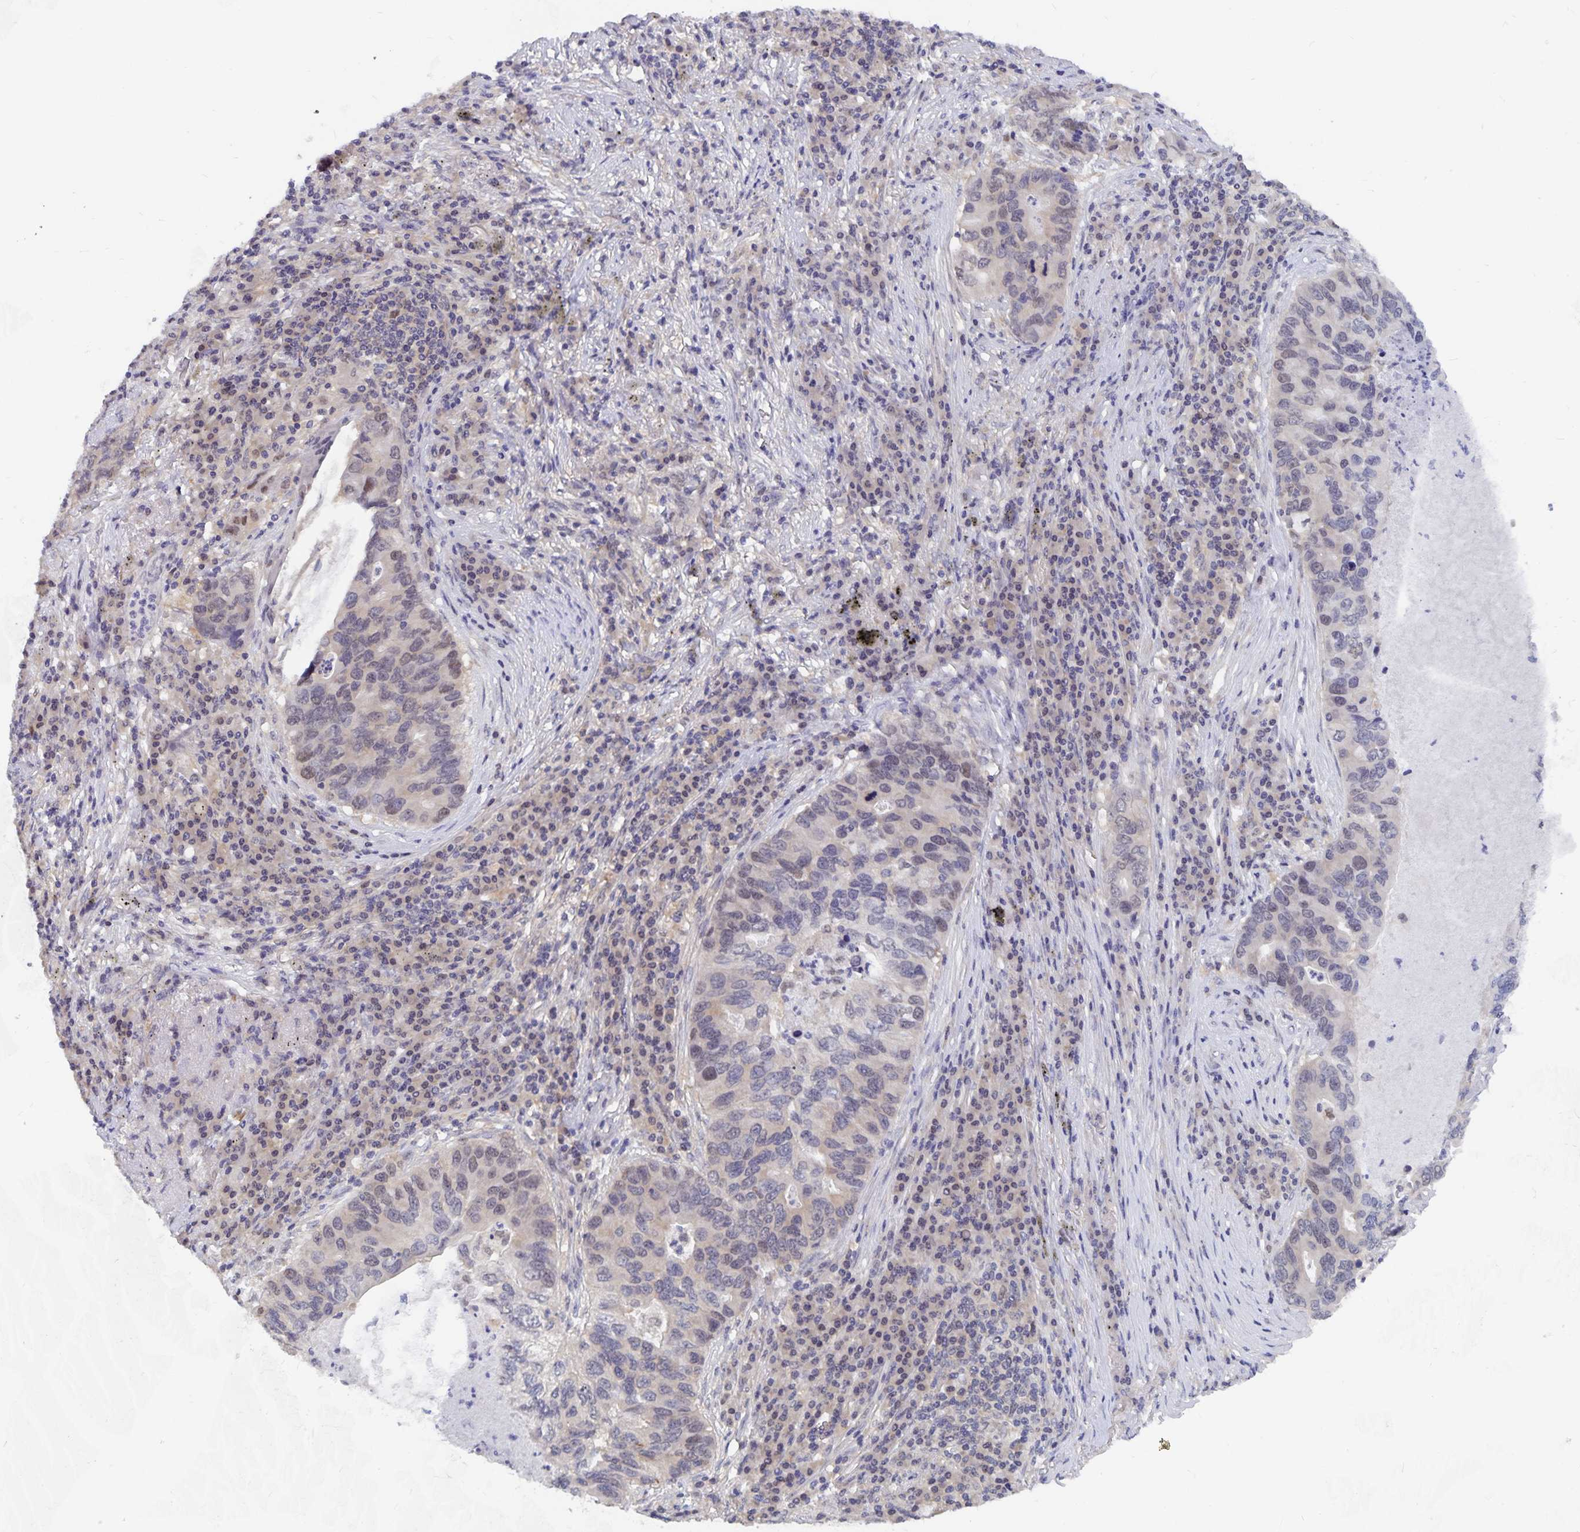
{"staining": {"intensity": "weak", "quantity": "<25%", "location": "nuclear"}, "tissue": "lung cancer", "cell_type": "Tumor cells", "image_type": "cancer", "snomed": [{"axis": "morphology", "description": "Adenocarcinoma, NOS"}, {"axis": "morphology", "description": "Adenocarcinoma, metastatic, NOS"}, {"axis": "topography", "description": "Lymph node"}, {"axis": "topography", "description": "Lung"}], "caption": "IHC of lung cancer displays no staining in tumor cells.", "gene": "BAG6", "patient": {"sex": "female", "age": 54}}